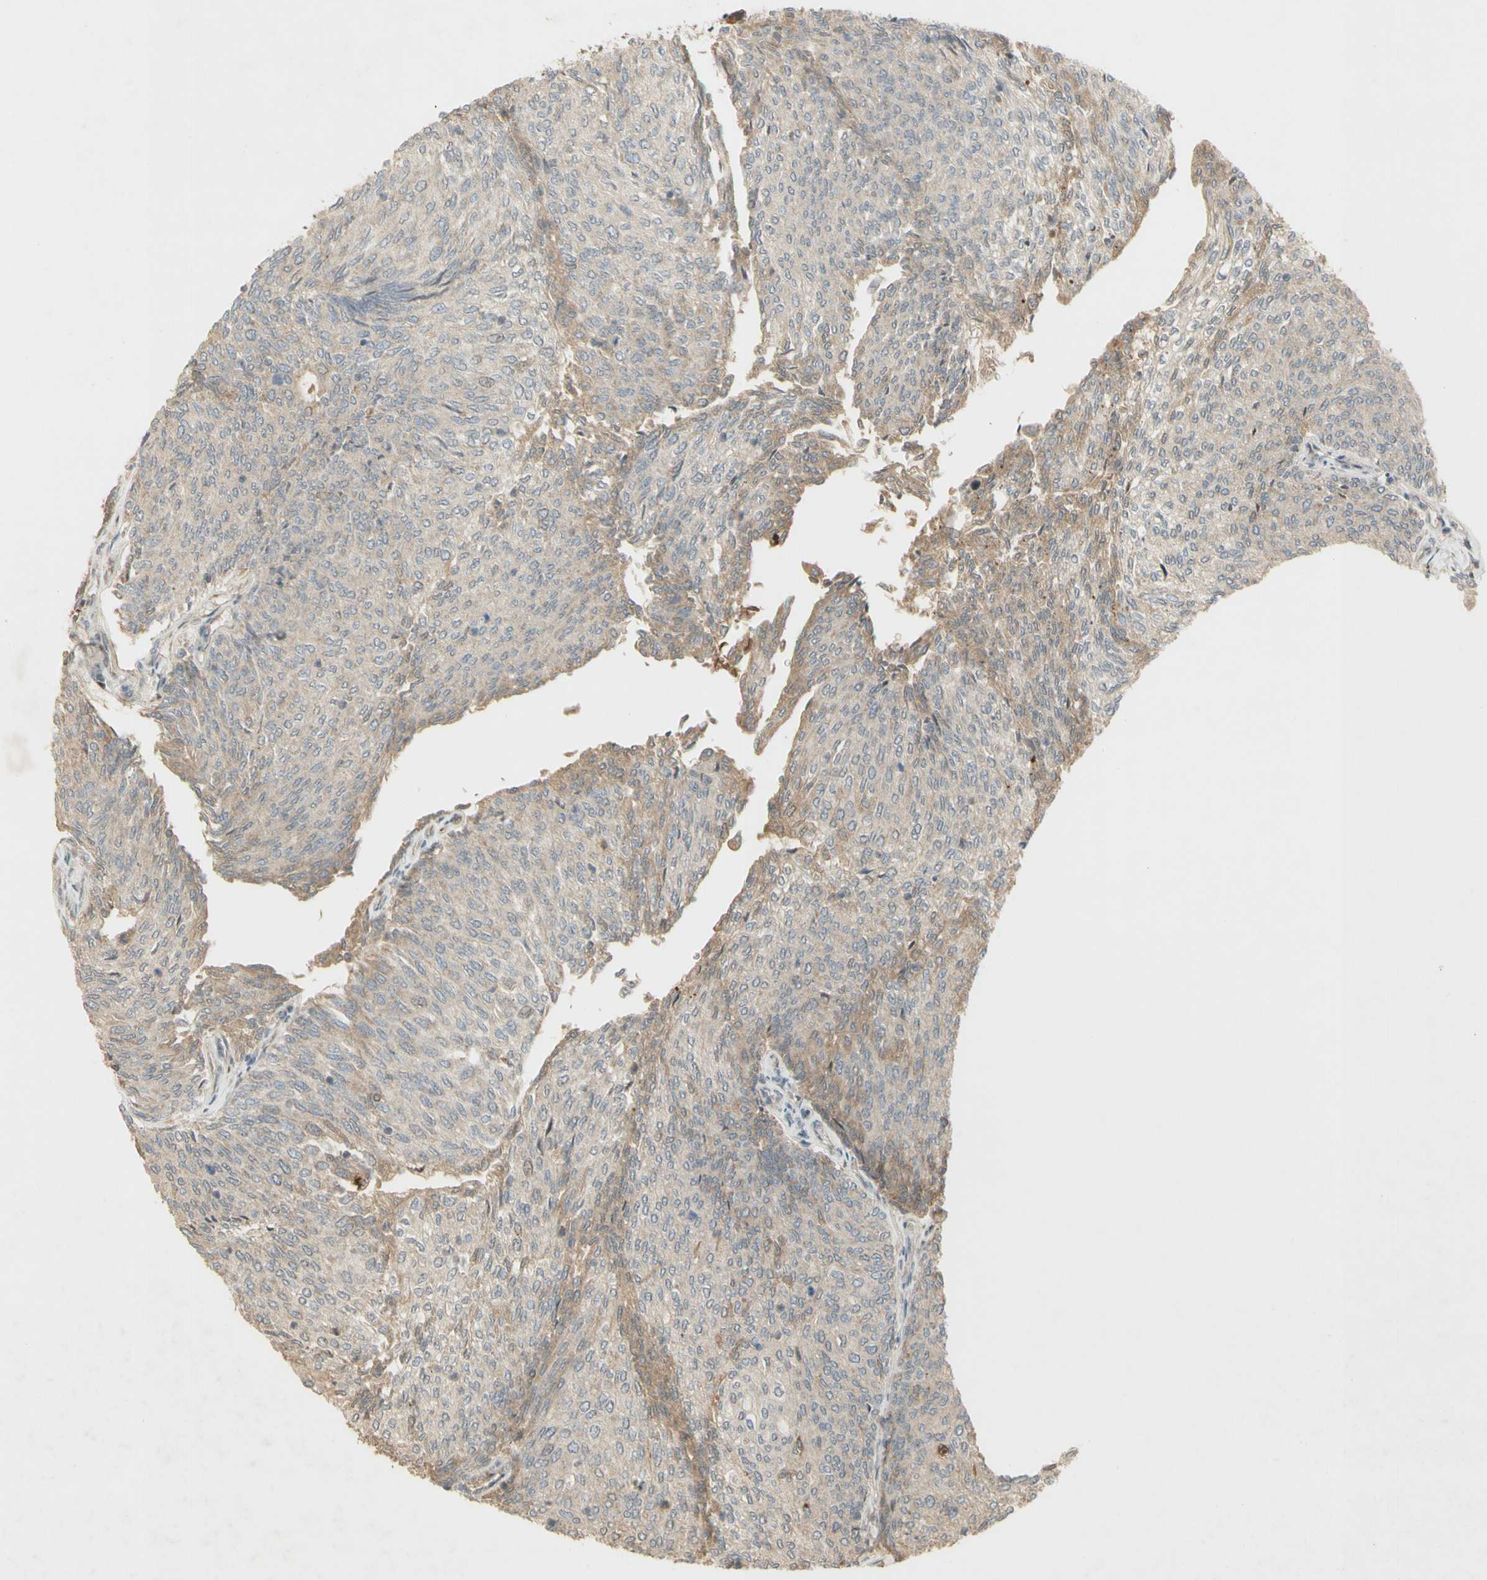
{"staining": {"intensity": "weak", "quantity": "<25%", "location": "cytoplasmic/membranous"}, "tissue": "urothelial cancer", "cell_type": "Tumor cells", "image_type": "cancer", "snomed": [{"axis": "morphology", "description": "Urothelial carcinoma, Low grade"}, {"axis": "topography", "description": "Urinary bladder"}], "caption": "Tumor cells show no significant protein positivity in urothelial cancer.", "gene": "NRG4", "patient": {"sex": "female", "age": 79}}